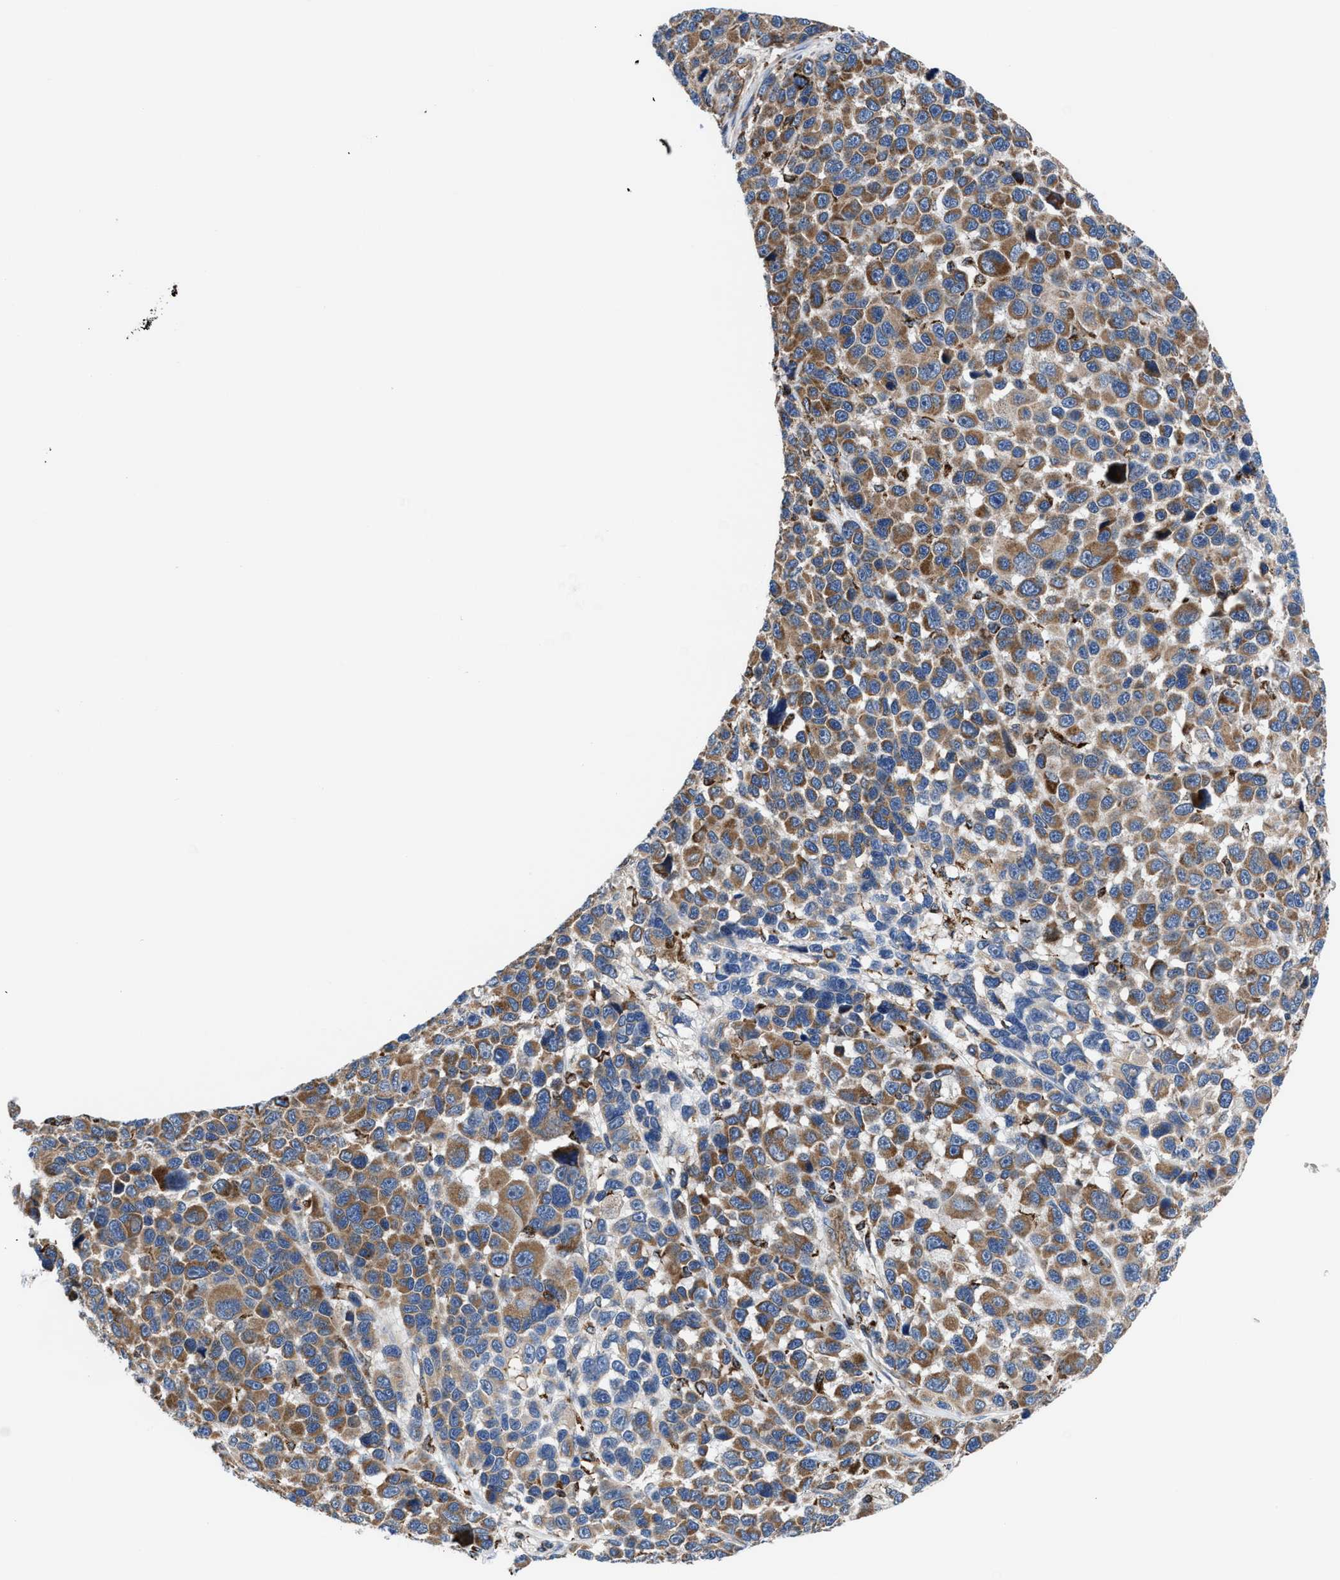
{"staining": {"intensity": "moderate", "quantity": ">75%", "location": "cytoplasmic/membranous"}, "tissue": "melanoma", "cell_type": "Tumor cells", "image_type": "cancer", "snomed": [{"axis": "morphology", "description": "Malignant melanoma, NOS"}, {"axis": "topography", "description": "Skin"}], "caption": "Melanoma was stained to show a protein in brown. There is medium levels of moderate cytoplasmic/membranous staining in about >75% of tumor cells.", "gene": "PRR15L", "patient": {"sex": "male", "age": 53}}